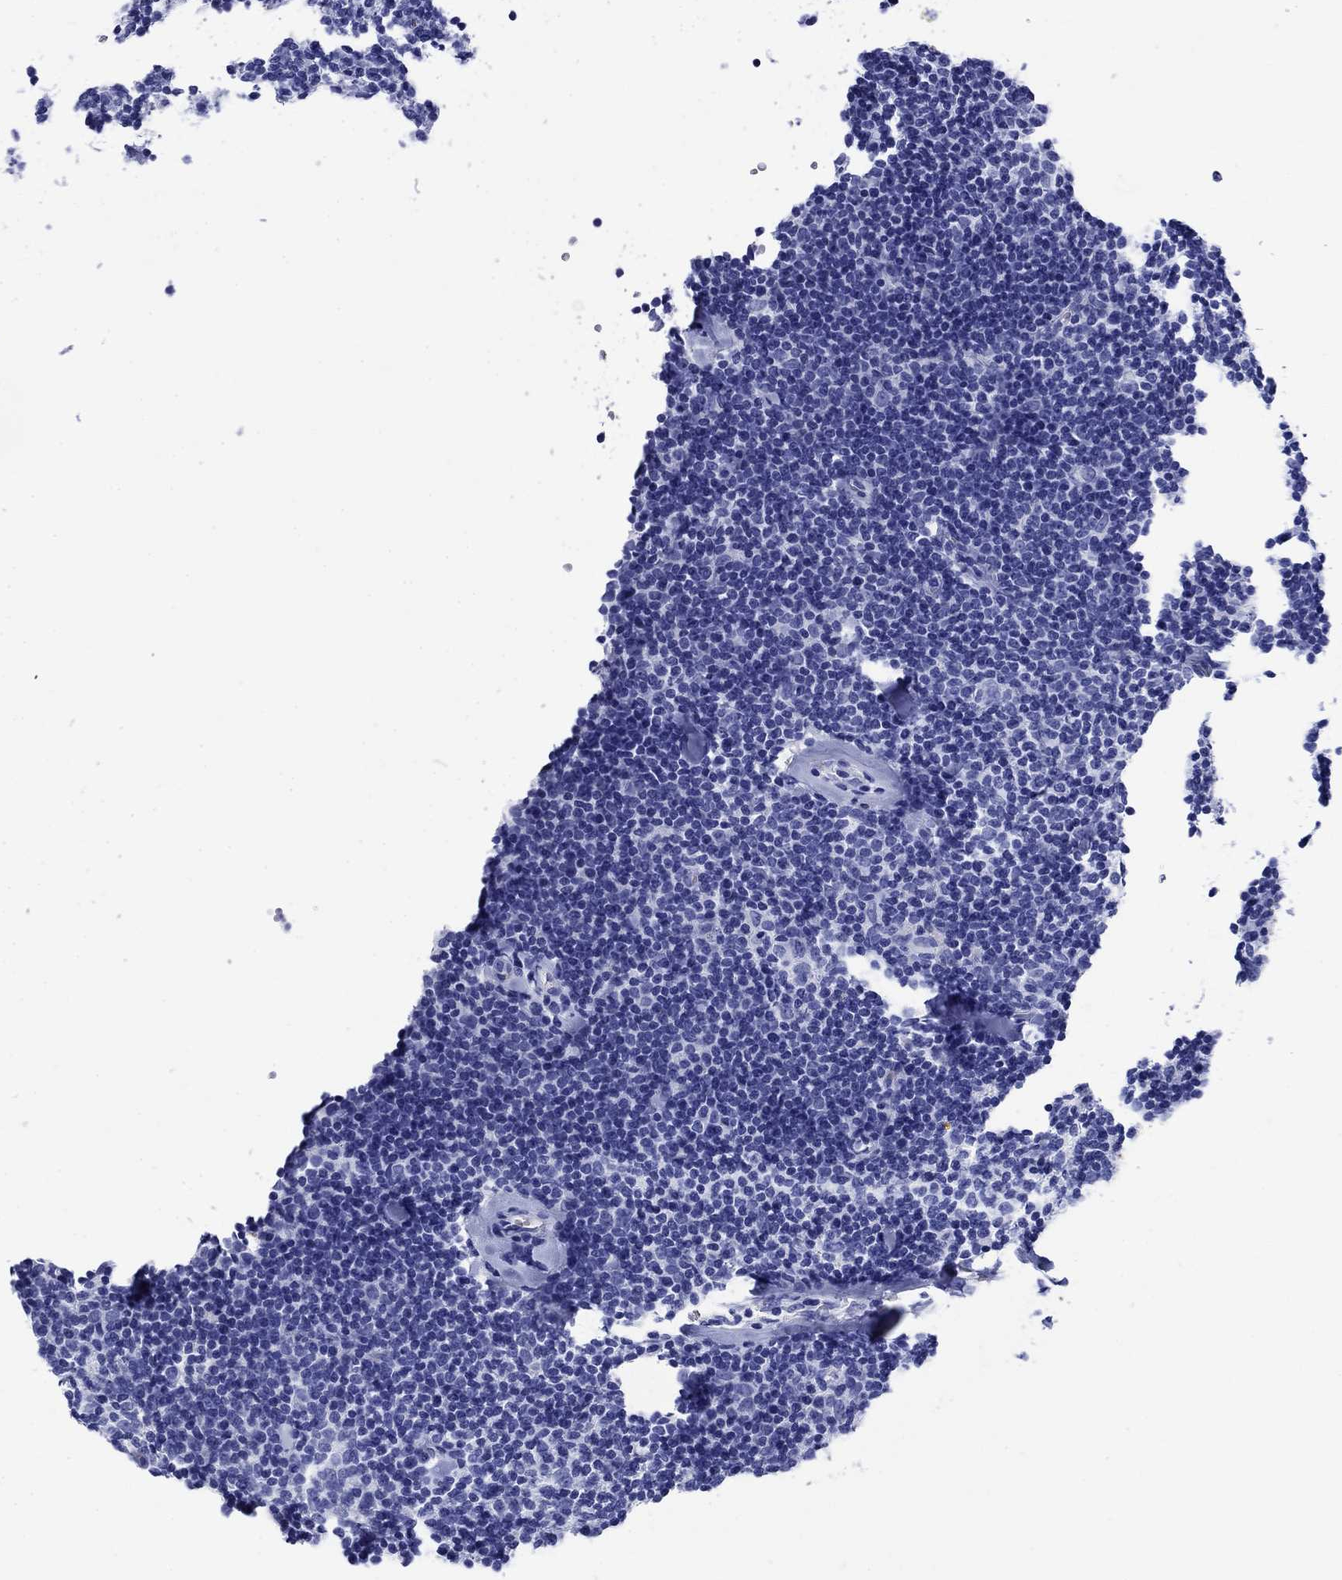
{"staining": {"intensity": "negative", "quantity": "none", "location": "none"}, "tissue": "lymphoma", "cell_type": "Tumor cells", "image_type": "cancer", "snomed": [{"axis": "morphology", "description": "Malignant lymphoma, non-Hodgkin's type, Low grade"}, {"axis": "topography", "description": "Lymph node"}], "caption": "Tumor cells show no significant positivity in lymphoma.", "gene": "SLC1A2", "patient": {"sex": "female", "age": 56}}